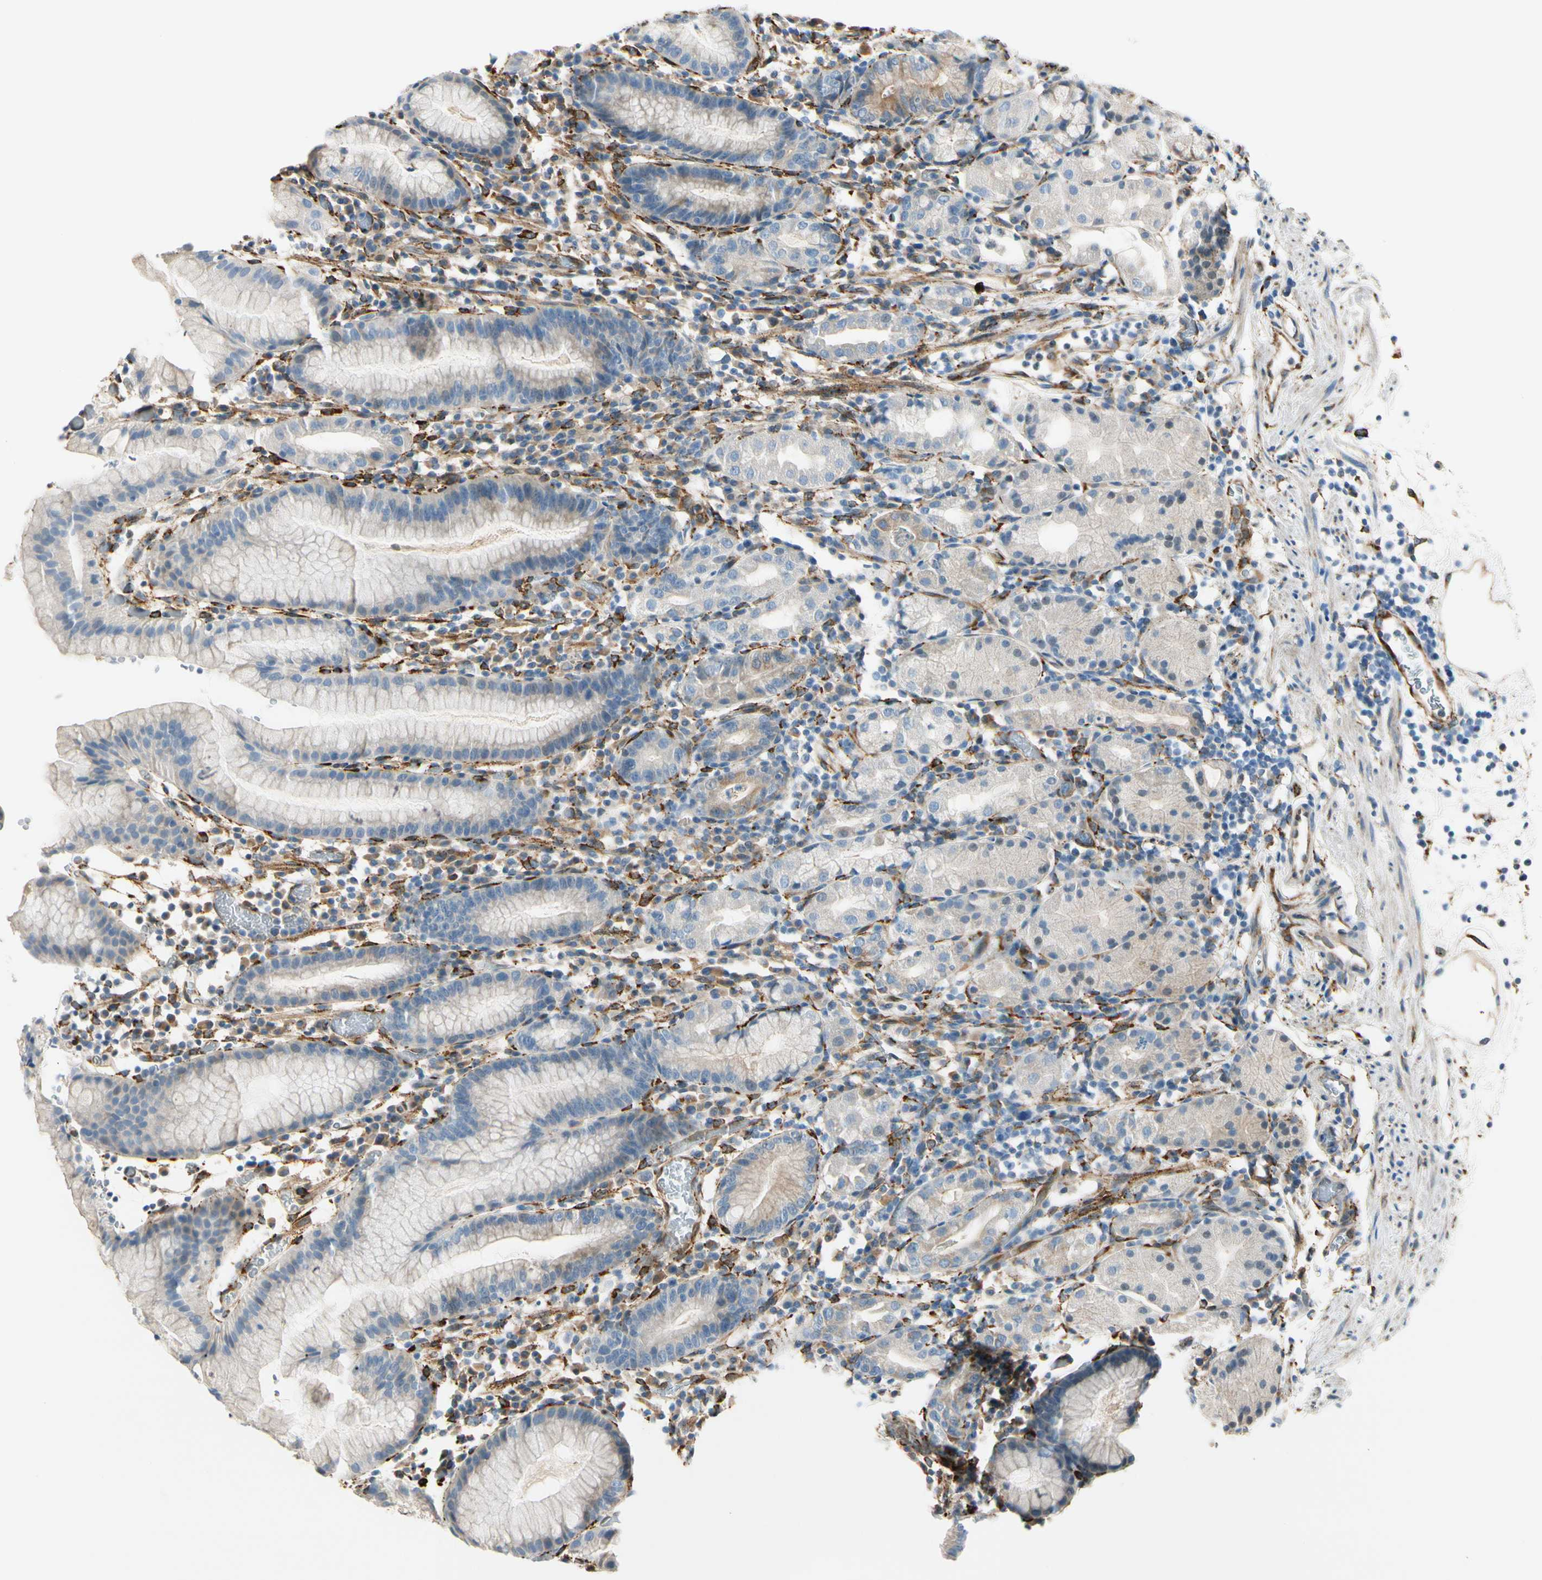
{"staining": {"intensity": "moderate", "quantity": ">75%", "location": "cytoplasmic/membranous"}, "tissue": "stomach", "cell_type": "Glandular cells", "image_type": "normal", "snomed": [{"axis": "morphology", "description": "Normal tissue, NOS"}, {"axis": "topography", "description": "Stomach"}, {"axis": "topography", "description": "Stomach, lower"}], "caption": "IHC histopathology image of benign stomach: human stomach stained using immunohistochemistry demonstrates medium levels of moderate protein expression localized specifically in the cytoplasmic/membranous of glandular cells, appearing as a cytoplasmic/membranous brown color.", "gene": "FKBP7", "patient": {"sex": "female", "age": 75}}